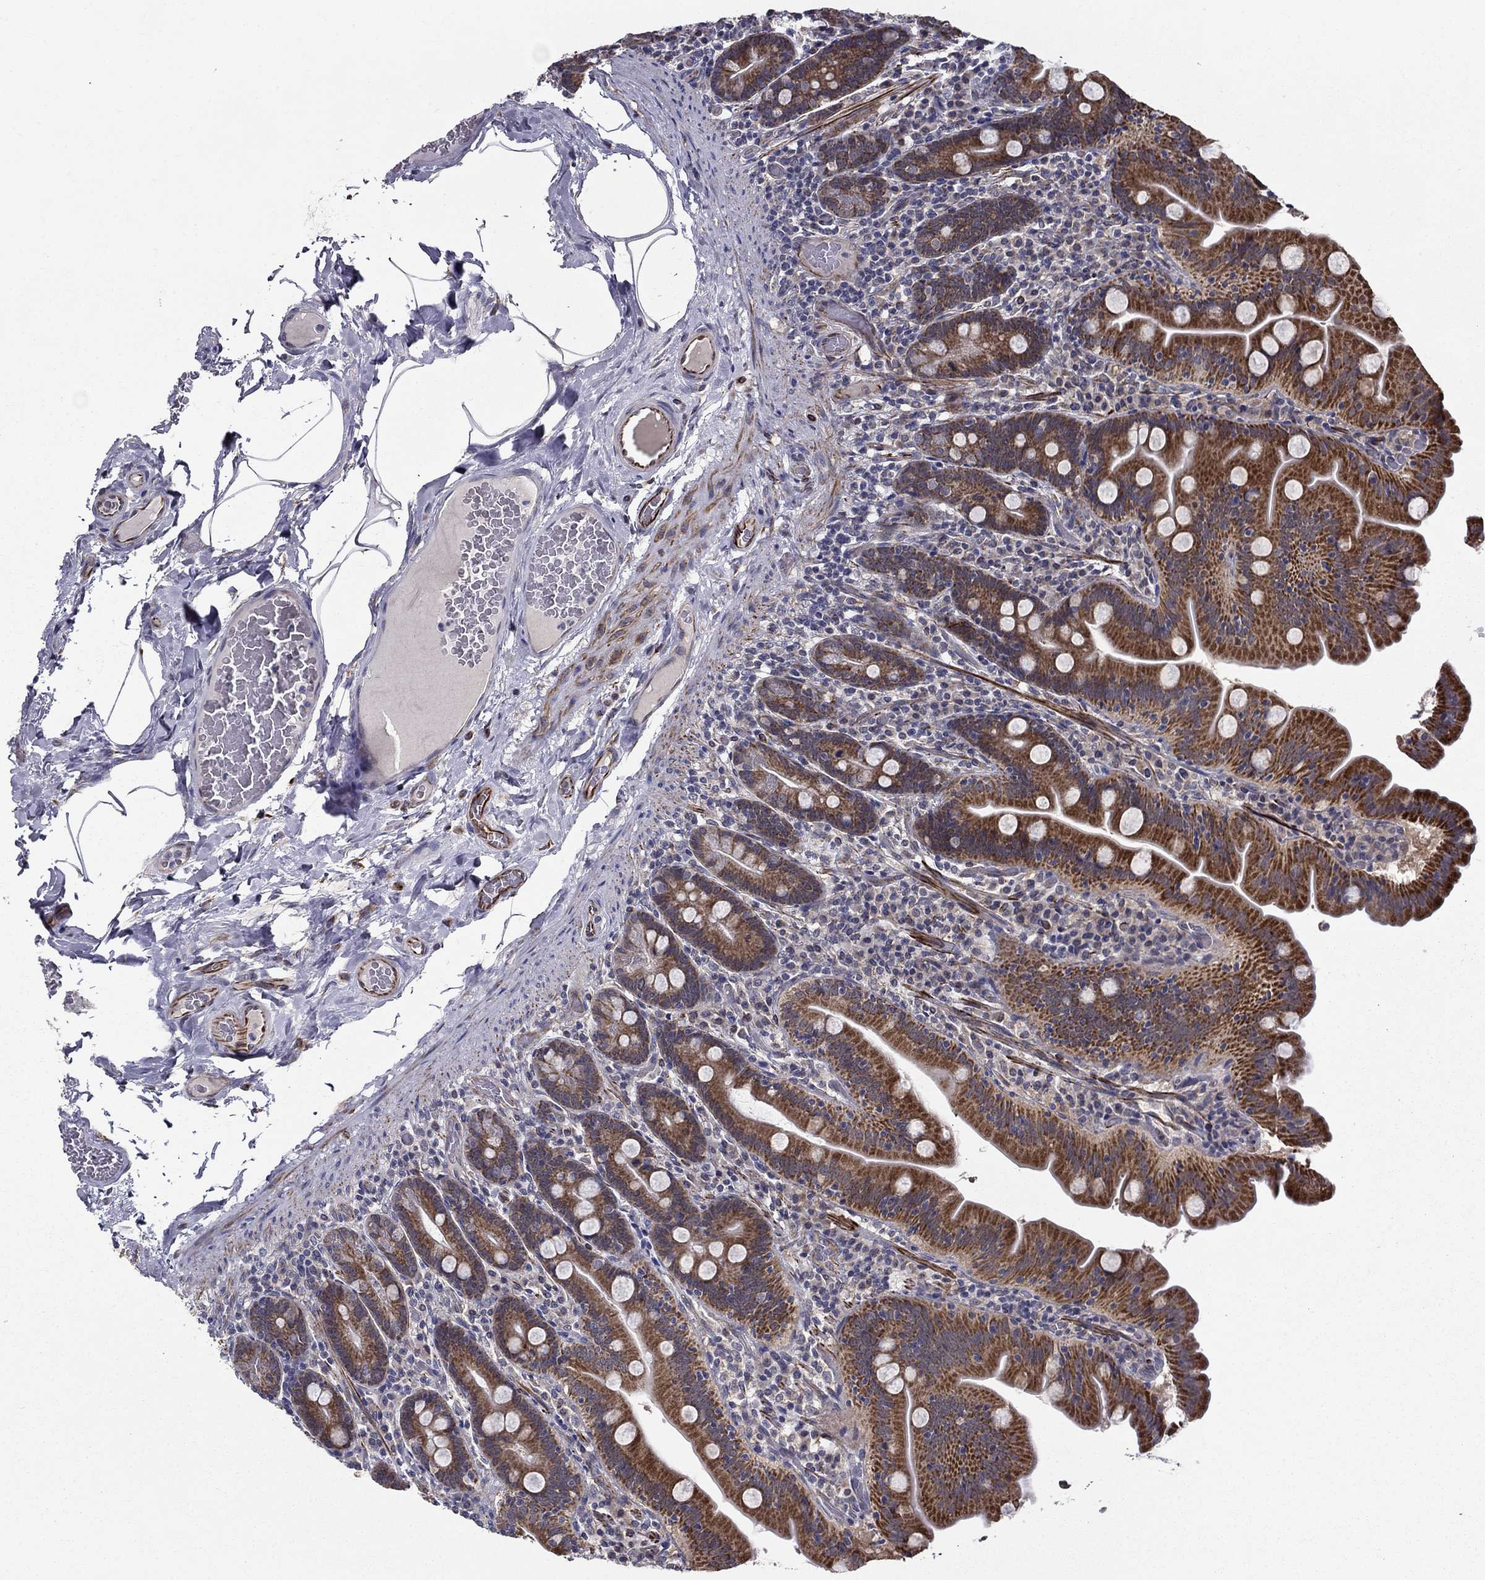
{"staining": {"intensity": "strong", "quantity": "25%-75%", "location": "cytoplasmic/membranous"}, "tissue": "small intestine", "cell_type": "Glandular cells", "image_type": "normal", "snomed": [{"axis": "morphology", "description": "Normal tissue, NOS"}, {"axis": "topography", "description": "Small intestine"}], "caption": "Immunohistochemical staining of unremarkable small intestine shows 25%-75% levels of strong cytoplasmic/membranous protein staining in about 25%-75% of glandular cells. (DAB = brown stain, brightfield microscopy at high magnification).", "gene": "LACTB2", "patient": {"sex": "male", "age": 37}}